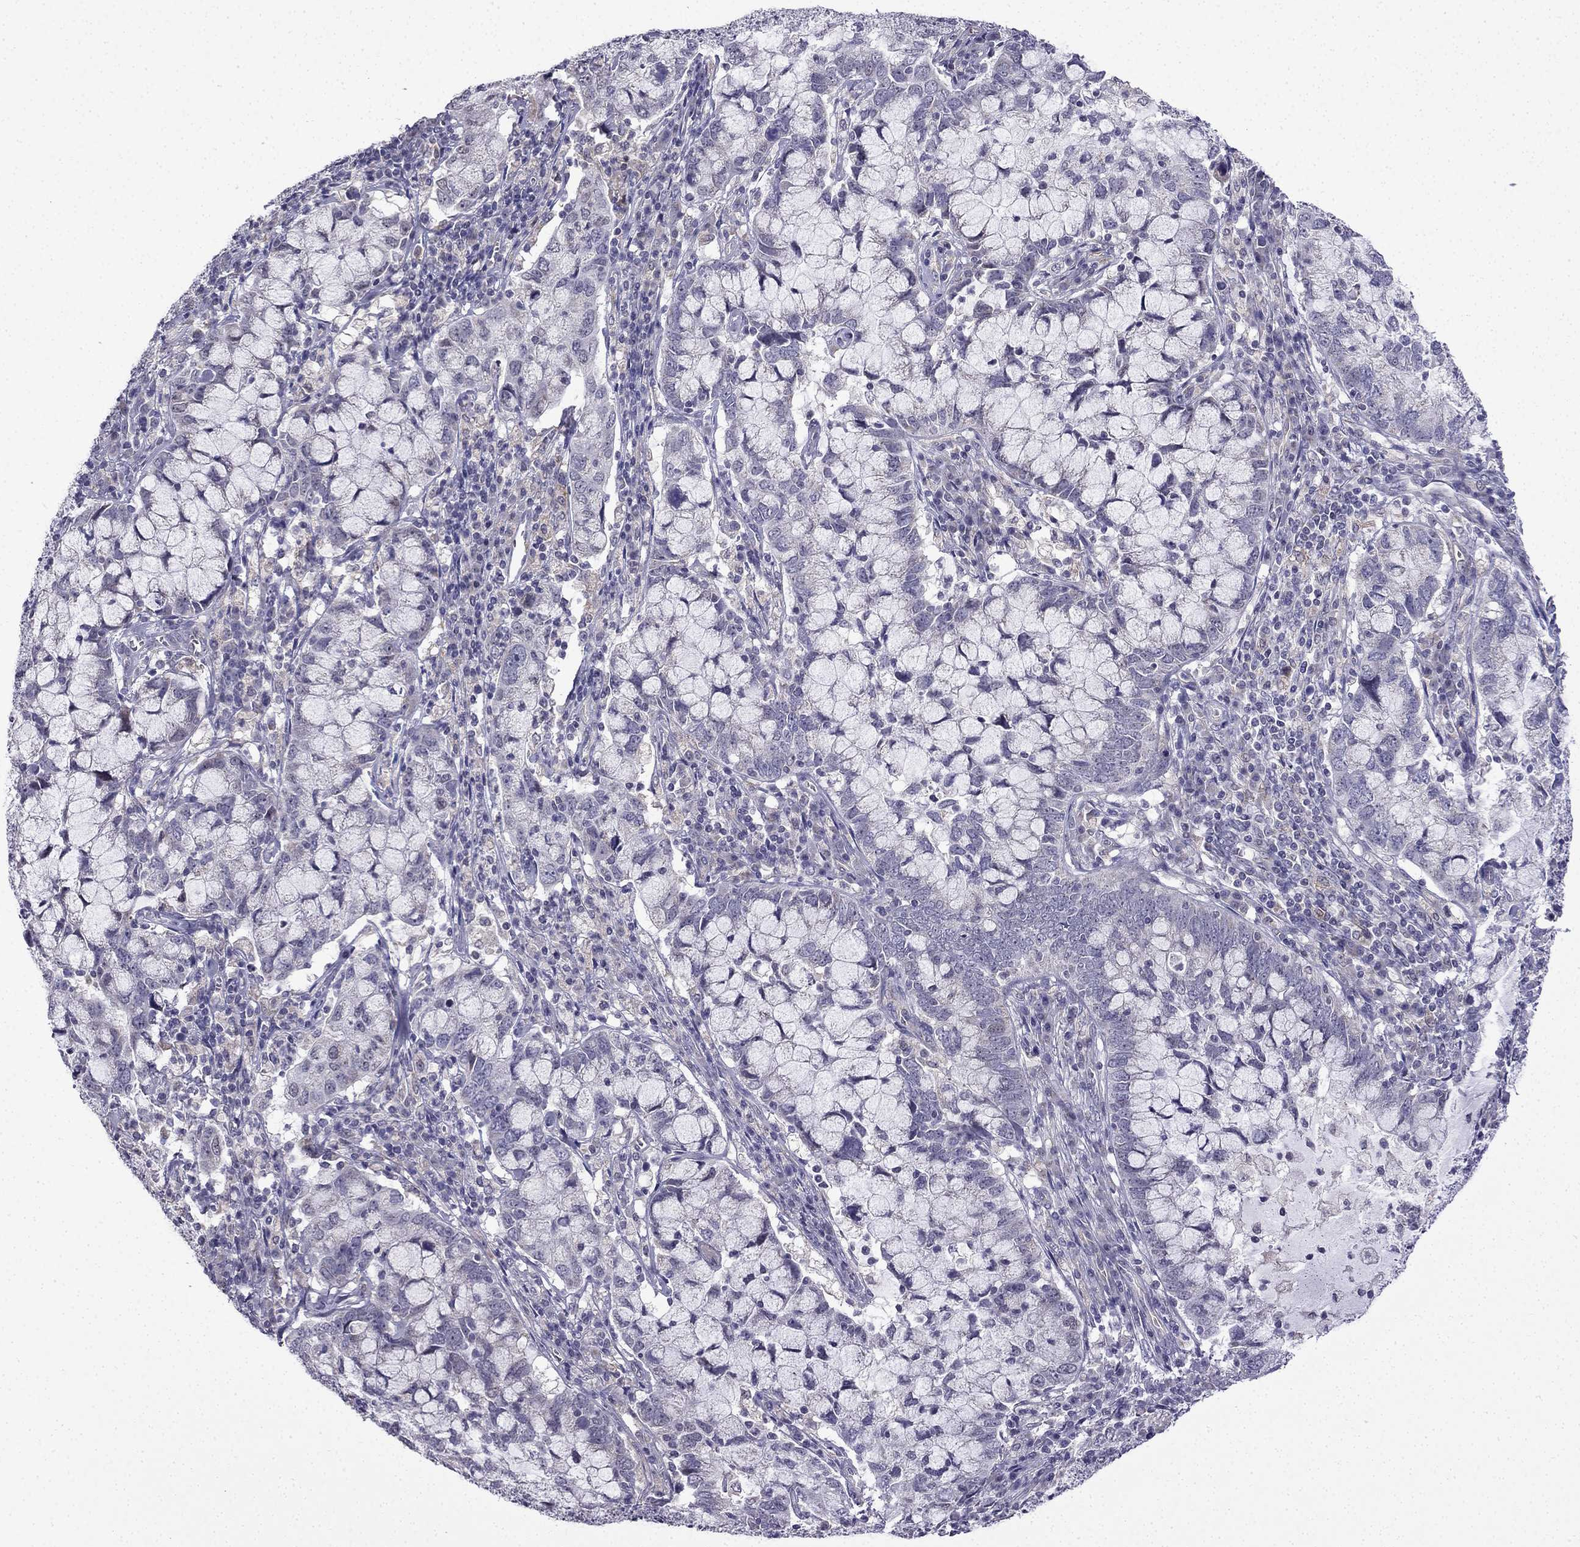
{"staining": {"intensity": "negative", "quantity": "none", "location": "none"}, "tissue": "cervical cancer", "cell_type": "Tumor cells", "image_type": "cancer", "snomed": [{"axis": "morphology", "description": "Adenocarcinoma, NOS"}, {"axis": "topography", "description": "Cervix"}], "caption": "The image displays no significant positivity in tumor cells of adenocarcinoma (cervical). (Stains: DAB (3,3'-diaminobenzidine) IHC with hematoxylin counter stain, Microscopy: brightfield microscopy at high magnification).", "gene": "SLC6A2", "patient": {"sex": "female", "age": 40}}